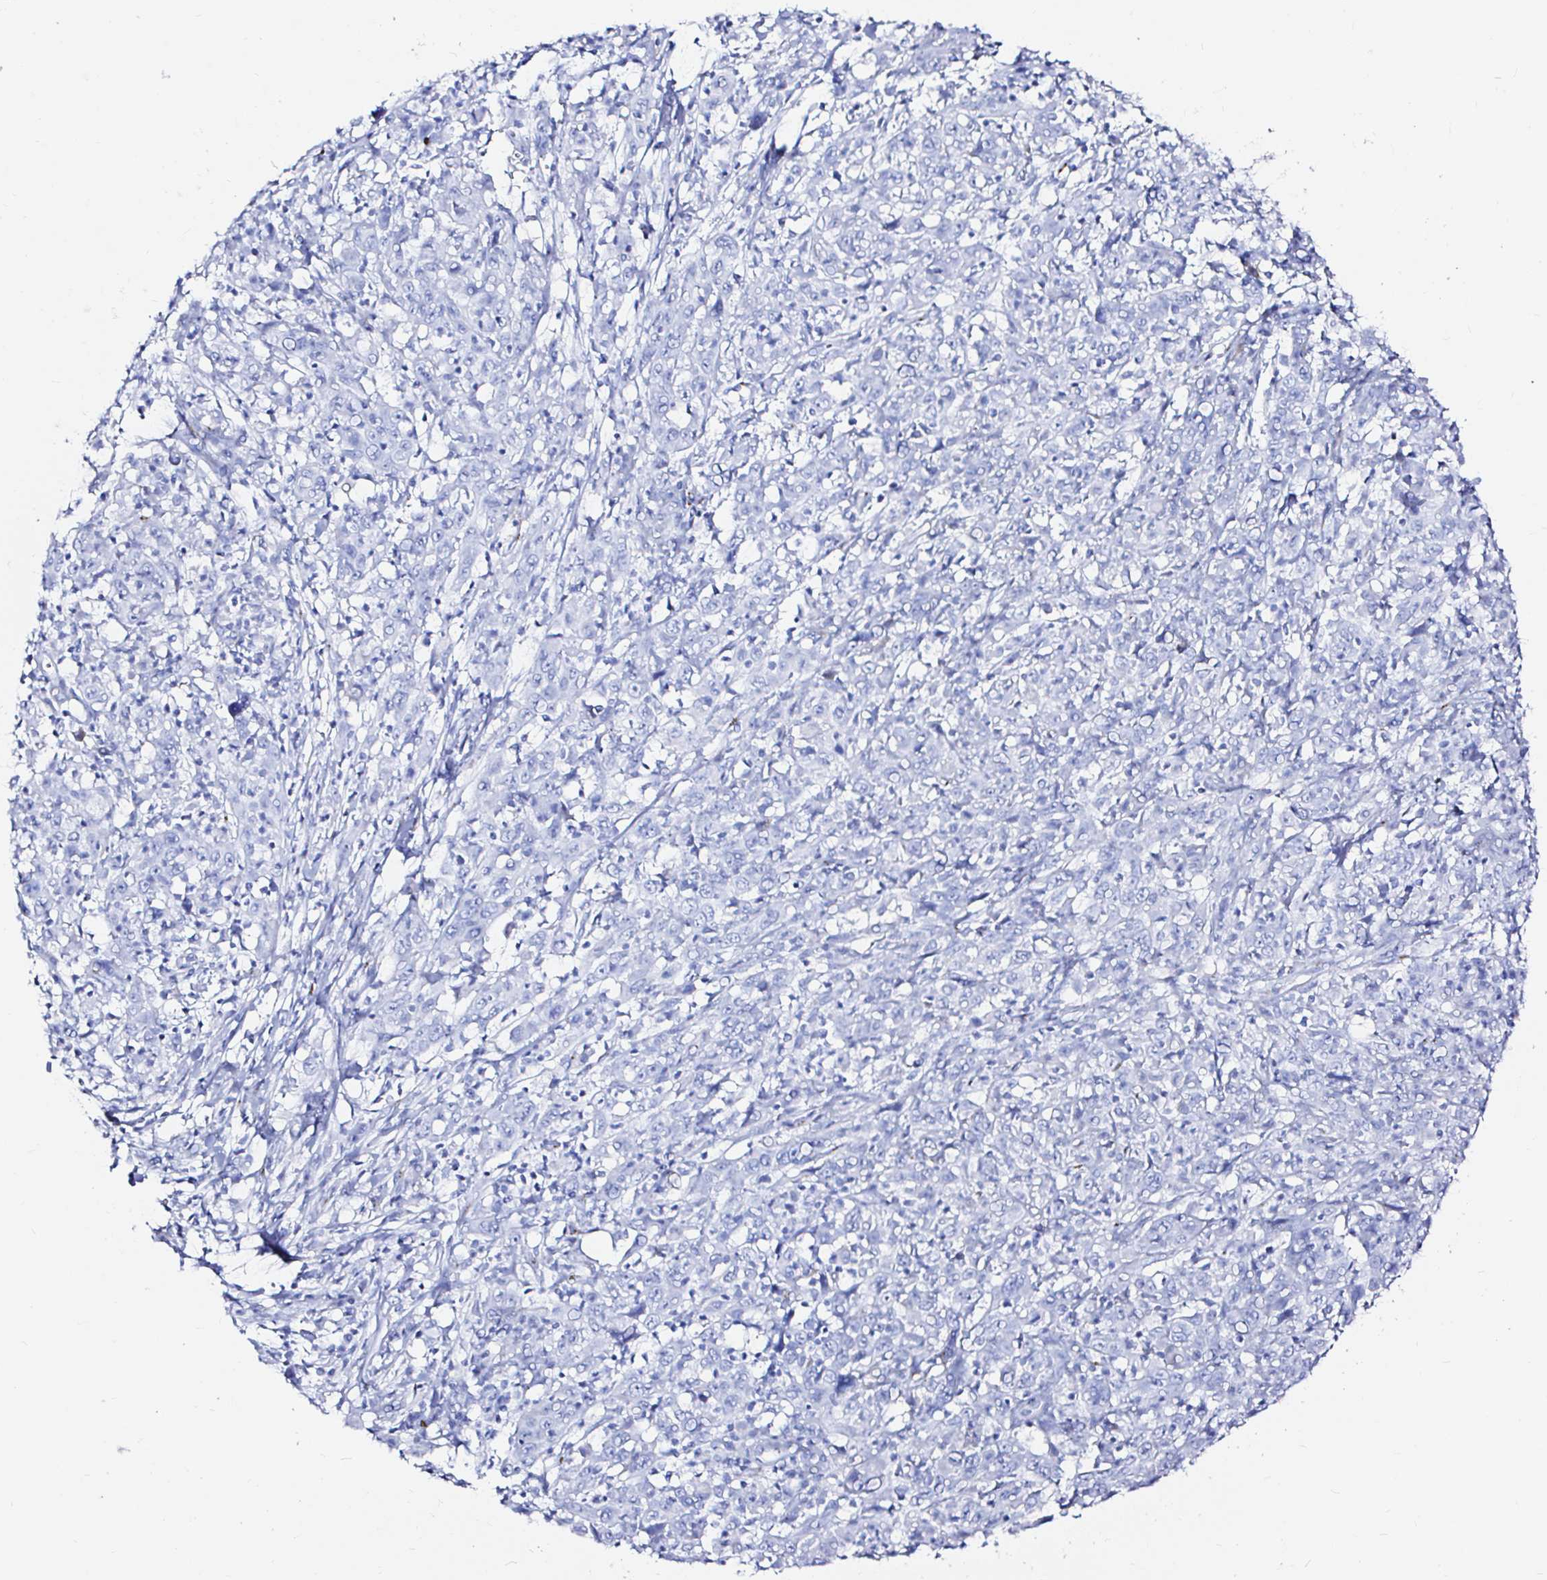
{"staining": {"intensity": "negative", "quantity": "none", "location": "none"}, "tissue": "cervical cancer", "cell_type": "Tumor cells", "image_type": "cancer", "snomed": [{"axis": "morphology", "description": "Squamous cell carcinoma, NOS"}, {"axis": "topography", "description": "Cervix"}], "caption": "Immunohistochemistry (IHC) image of cervical squamous cell carcinoma stained for a protein (brown), which demonstrates no staining in tumor cells.", "gene": "ZNF432", "patient": {"sex": "female", "age": 46}}